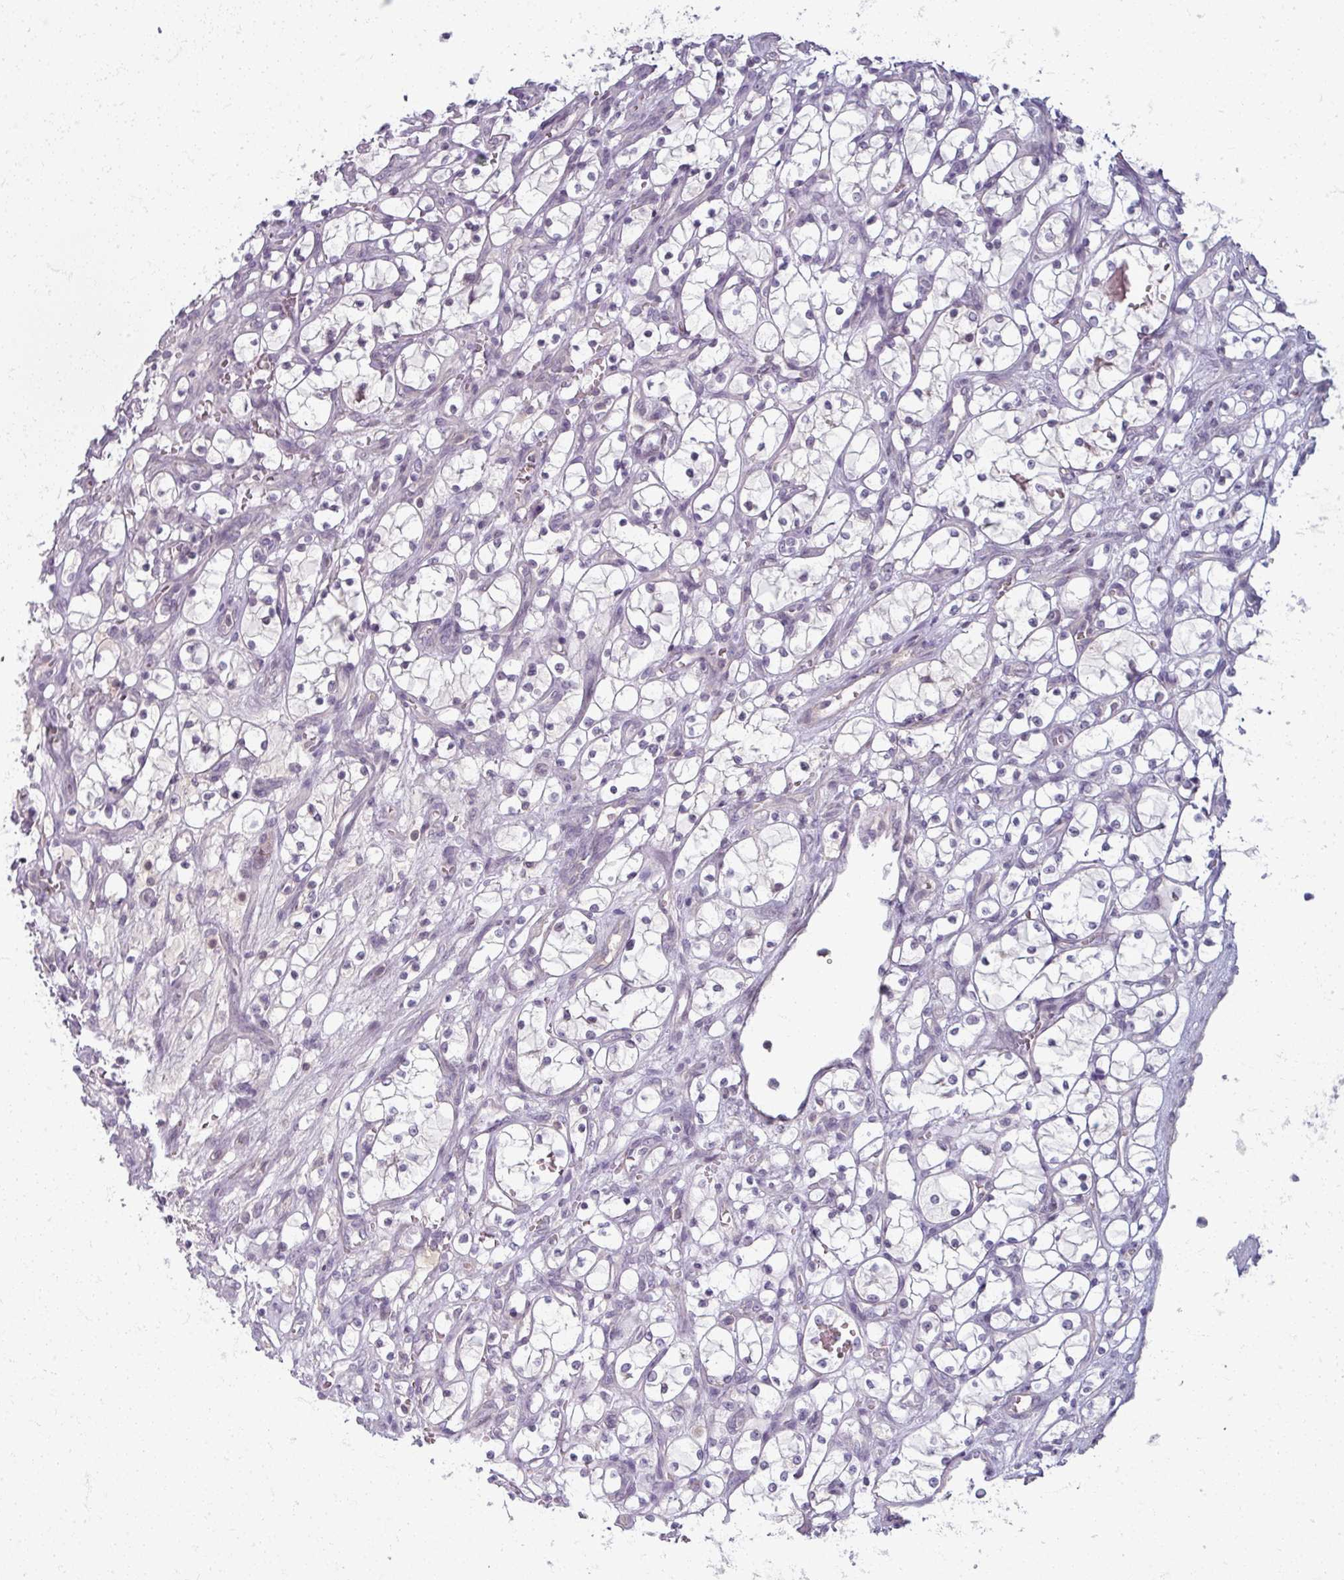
{"staining": {"intensity": "negative", "quantity": "none", "location": "none"}, "tissue": "renal cancer", "cell_type": "Tumor cells", "image_type": "cancer", "snomed": [{"axis": "morphology", "description": "Adenocarcinoma, NOS"}, {"axis": "topography", "description": "Kidney"}], "caption": "A micrograph of renal adenocarcinoma stained for a protein demonstrates no brown staining in tumor cells.", "gene": "TTLL7", "patient": {"sex": "female", "age": 69}}